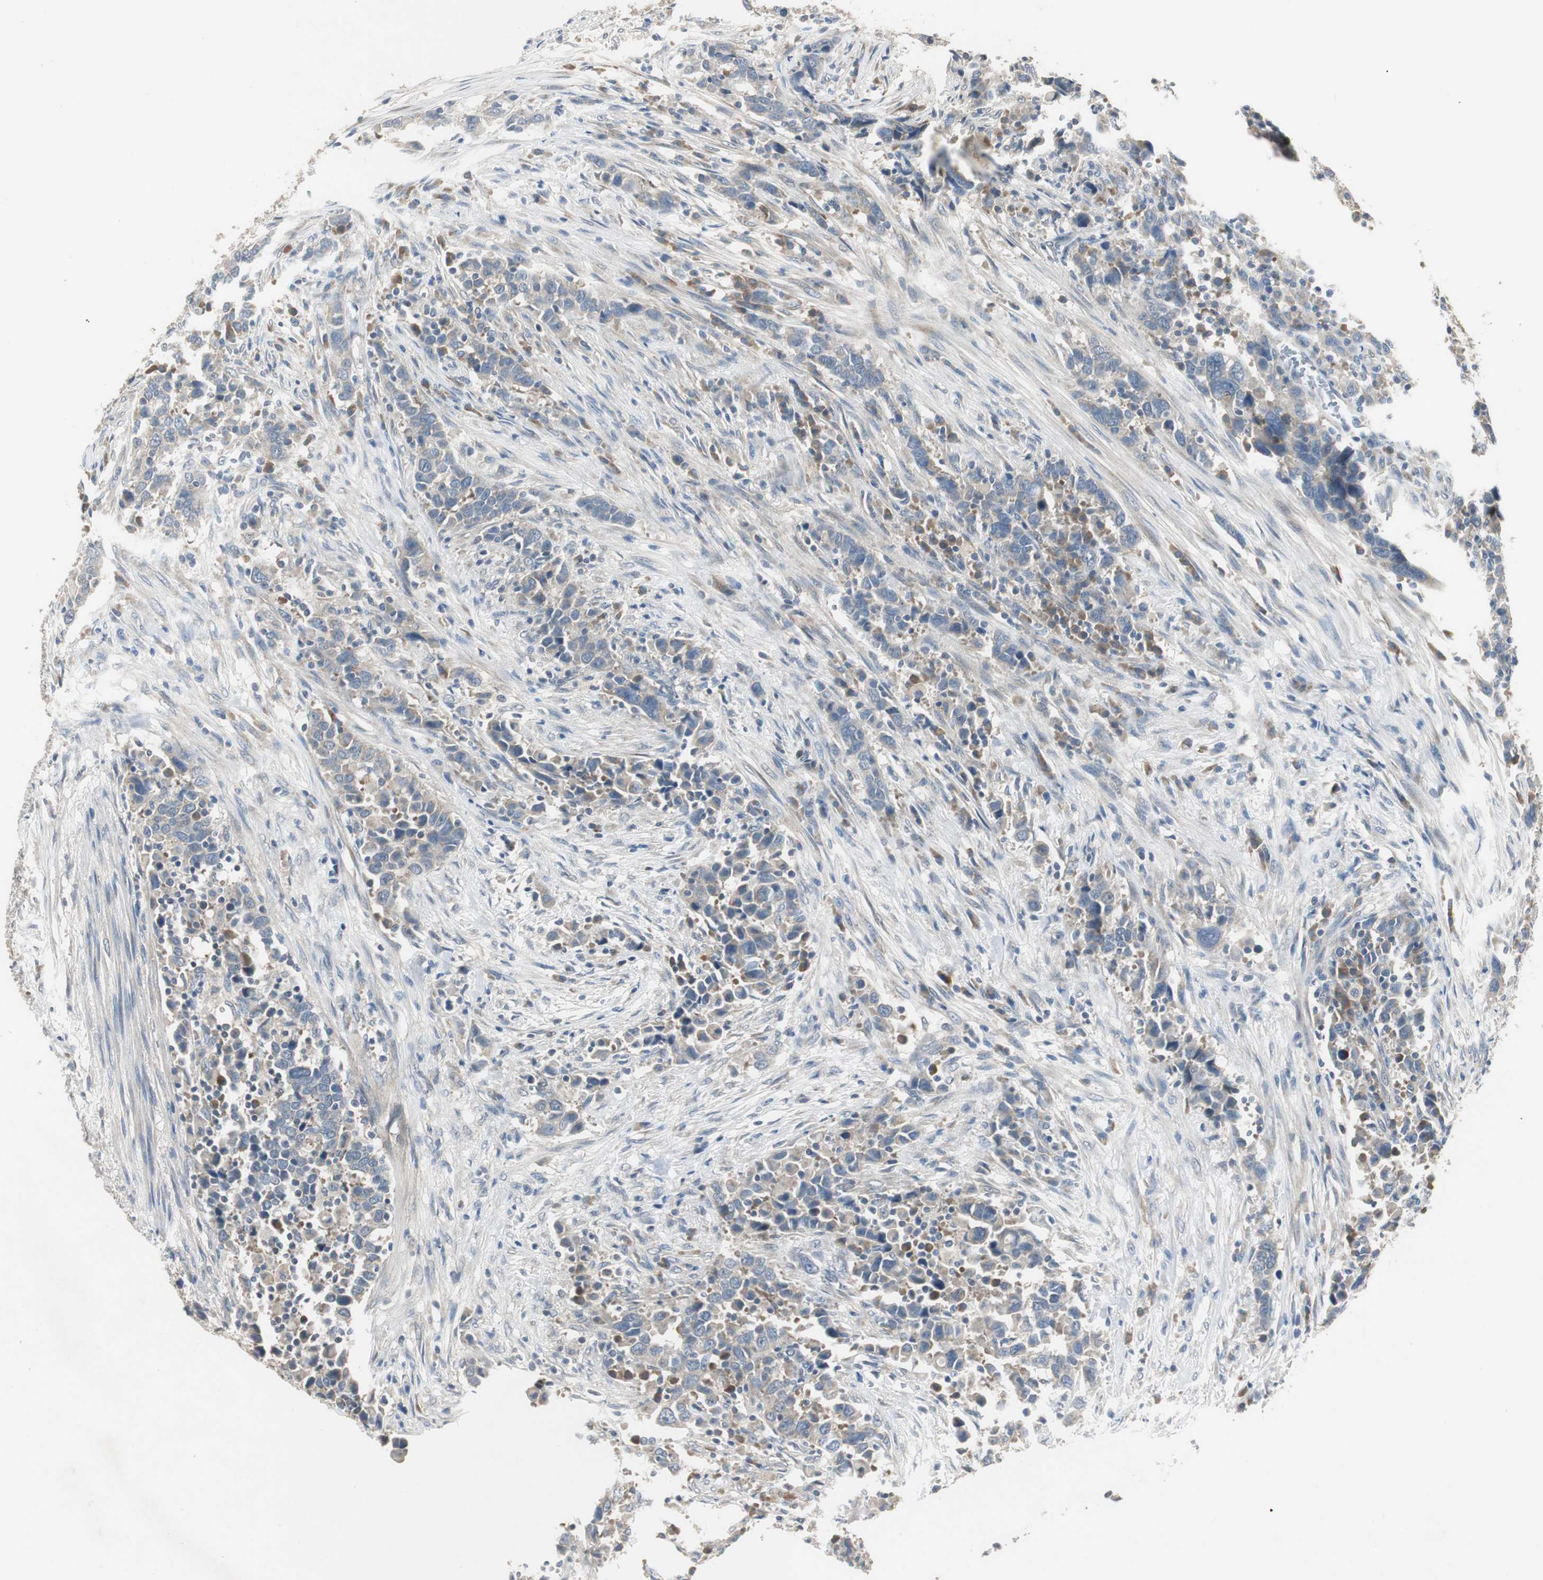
{"staining": {"intensity": "weak", "quantity": ">75%", "location": "cytoplasmic/membranous"}, "tissue": "urothelial cancer", "cell_type": "Tumor cells", "image_type": "cancer", "snomed": [{"axis": "morphology", "description": "Urothelial carcinoma, High grade"}, {"axis": "topography", "description": "Urinary bladder"}], "caption": "A histopathology image showing weak cytoplasmic/membranous expression in about >75% of tumor cells in urothelial cancer, as visualized by brown immunohistochemical staining.", "gene": "MYT1", "patient": {"sex": "male", "age": 61}}